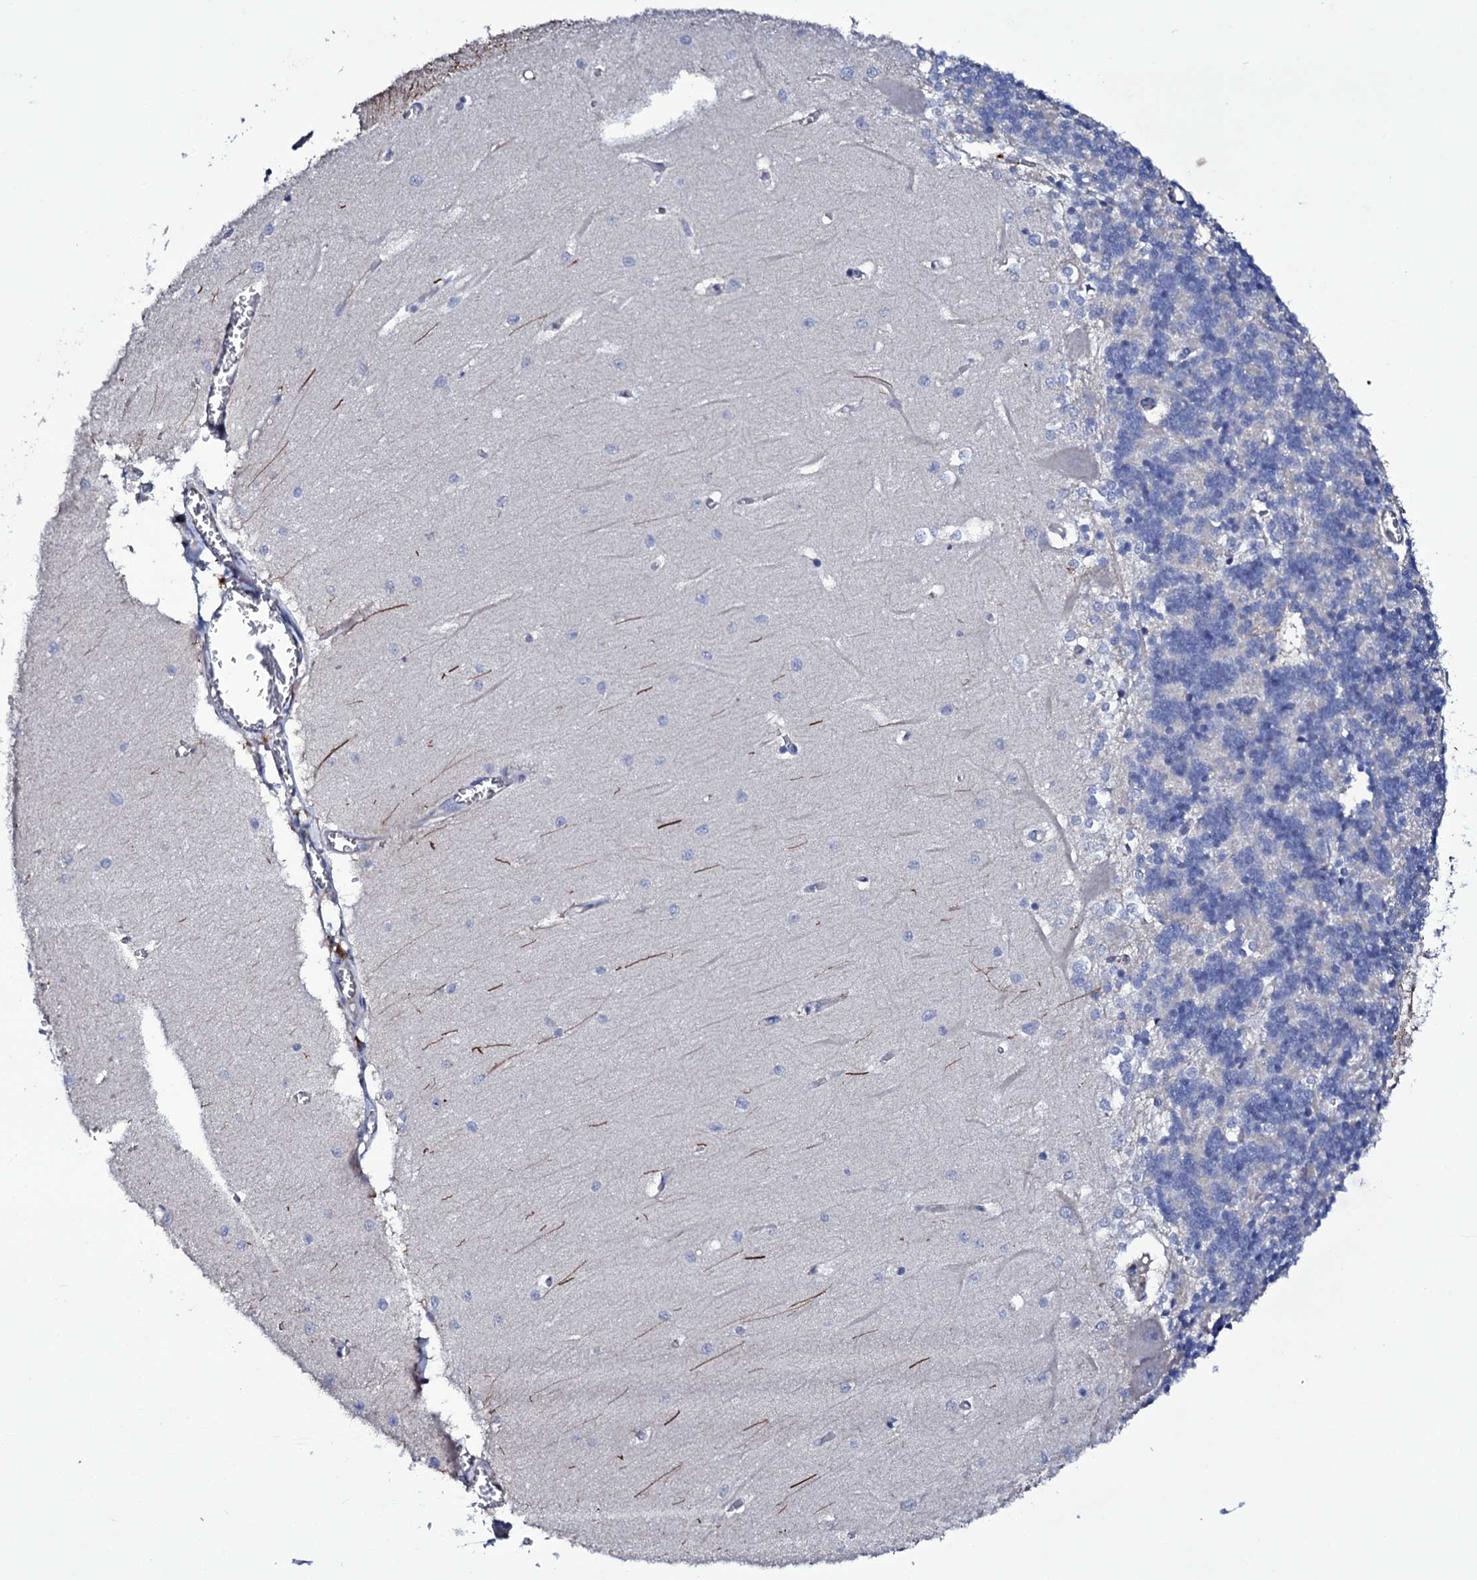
{"staining": {"intensity": "negative", "quantity": "none", "location": "none"}, "tissue": "cerebellum", "cell_type": "Cells in granular layer", "image_type": "normal", "snomed": [{"axis": "morphology", "description": "Normal tissue, NOS"}, {"axis": "topography", "description": "Cerebellum"}], "caption": "DAB (3,3'-diaminobenzidine) immunohistochemical staining of normal cerebellum demonstrates no significant staining in cells in granular layer. Nuclei are stained in blue.", "gene": "BCL2L14", "patient": {"sex": "male", "age": 37}}